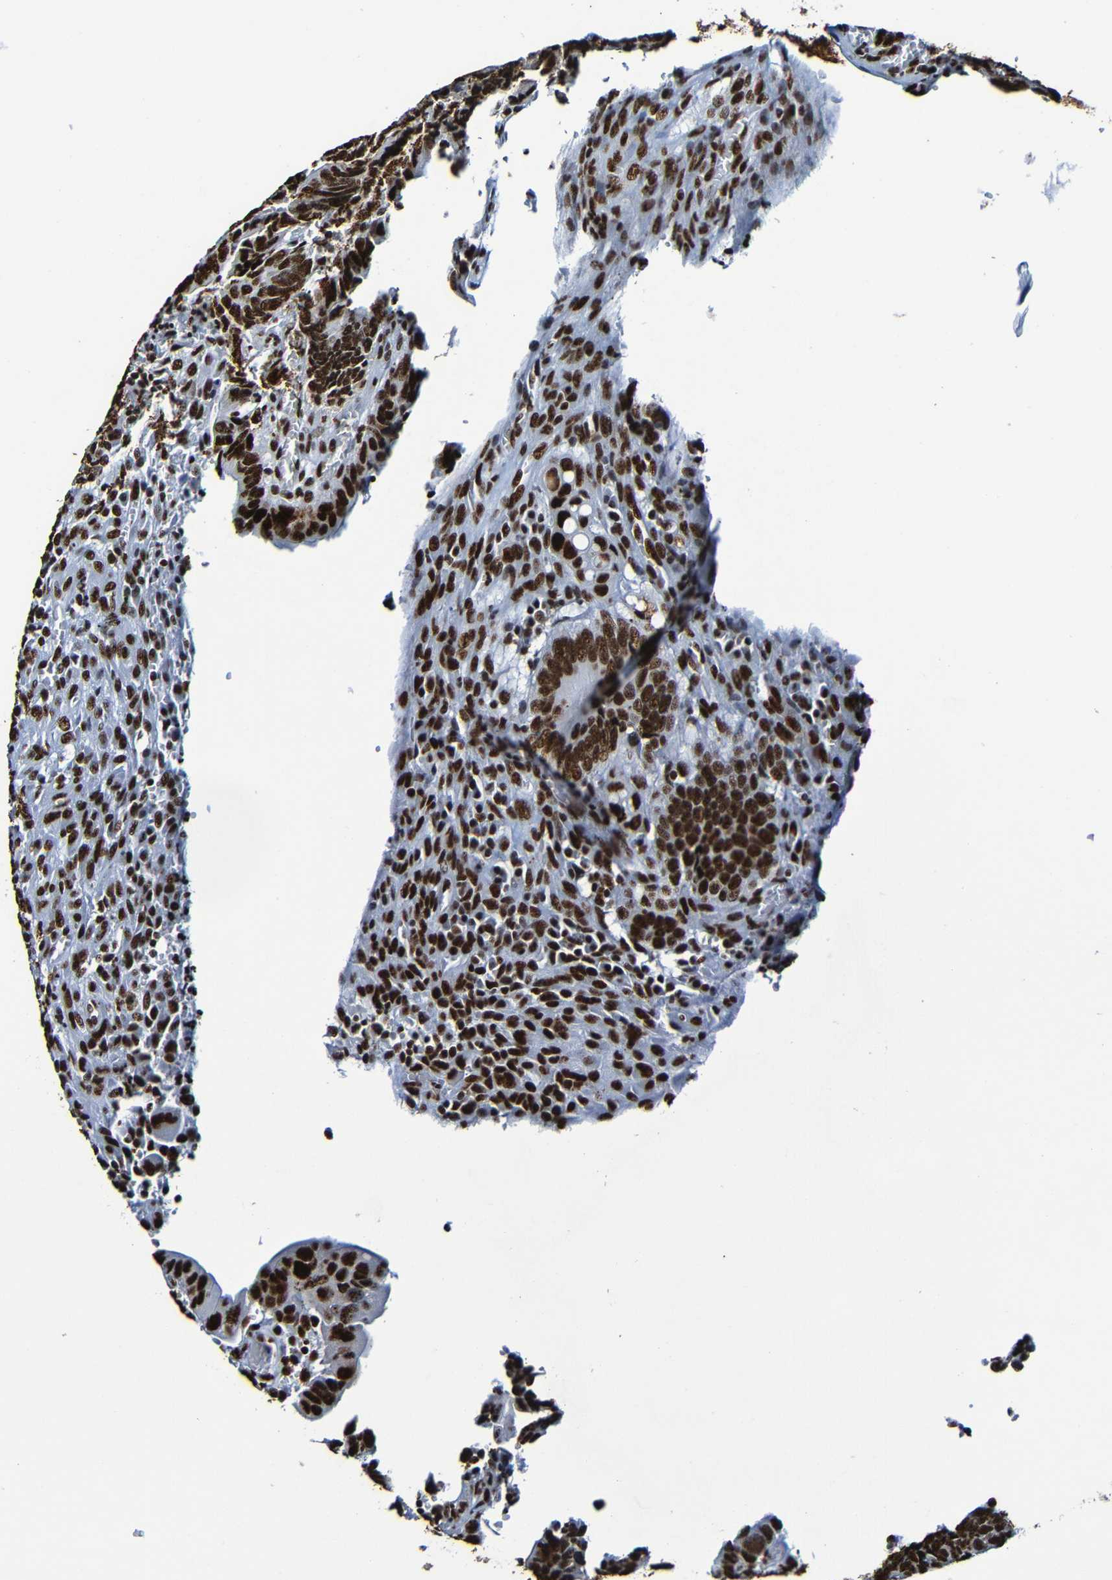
{"staining": {"intensity": "strong", "quantity": ">75%", "location": "nuclear"}, "tissue": "colorectal cancer", "cell_type": "Tumor cells", "image_type": "cancer", "snomed": [{"axis": "morphology", "description": "Adenocarcinoma, NOS"}, {"axis": "topography", "description": "Colon"}], "caption": "Immunohistochemistry (IHC) of human colorectal adenocarcinoma shows high levels of strong nuclear expression in approximately >75% of tumor cells.", "gene": "SRSF3", "patient": {"sex": "male", "age": 72}}